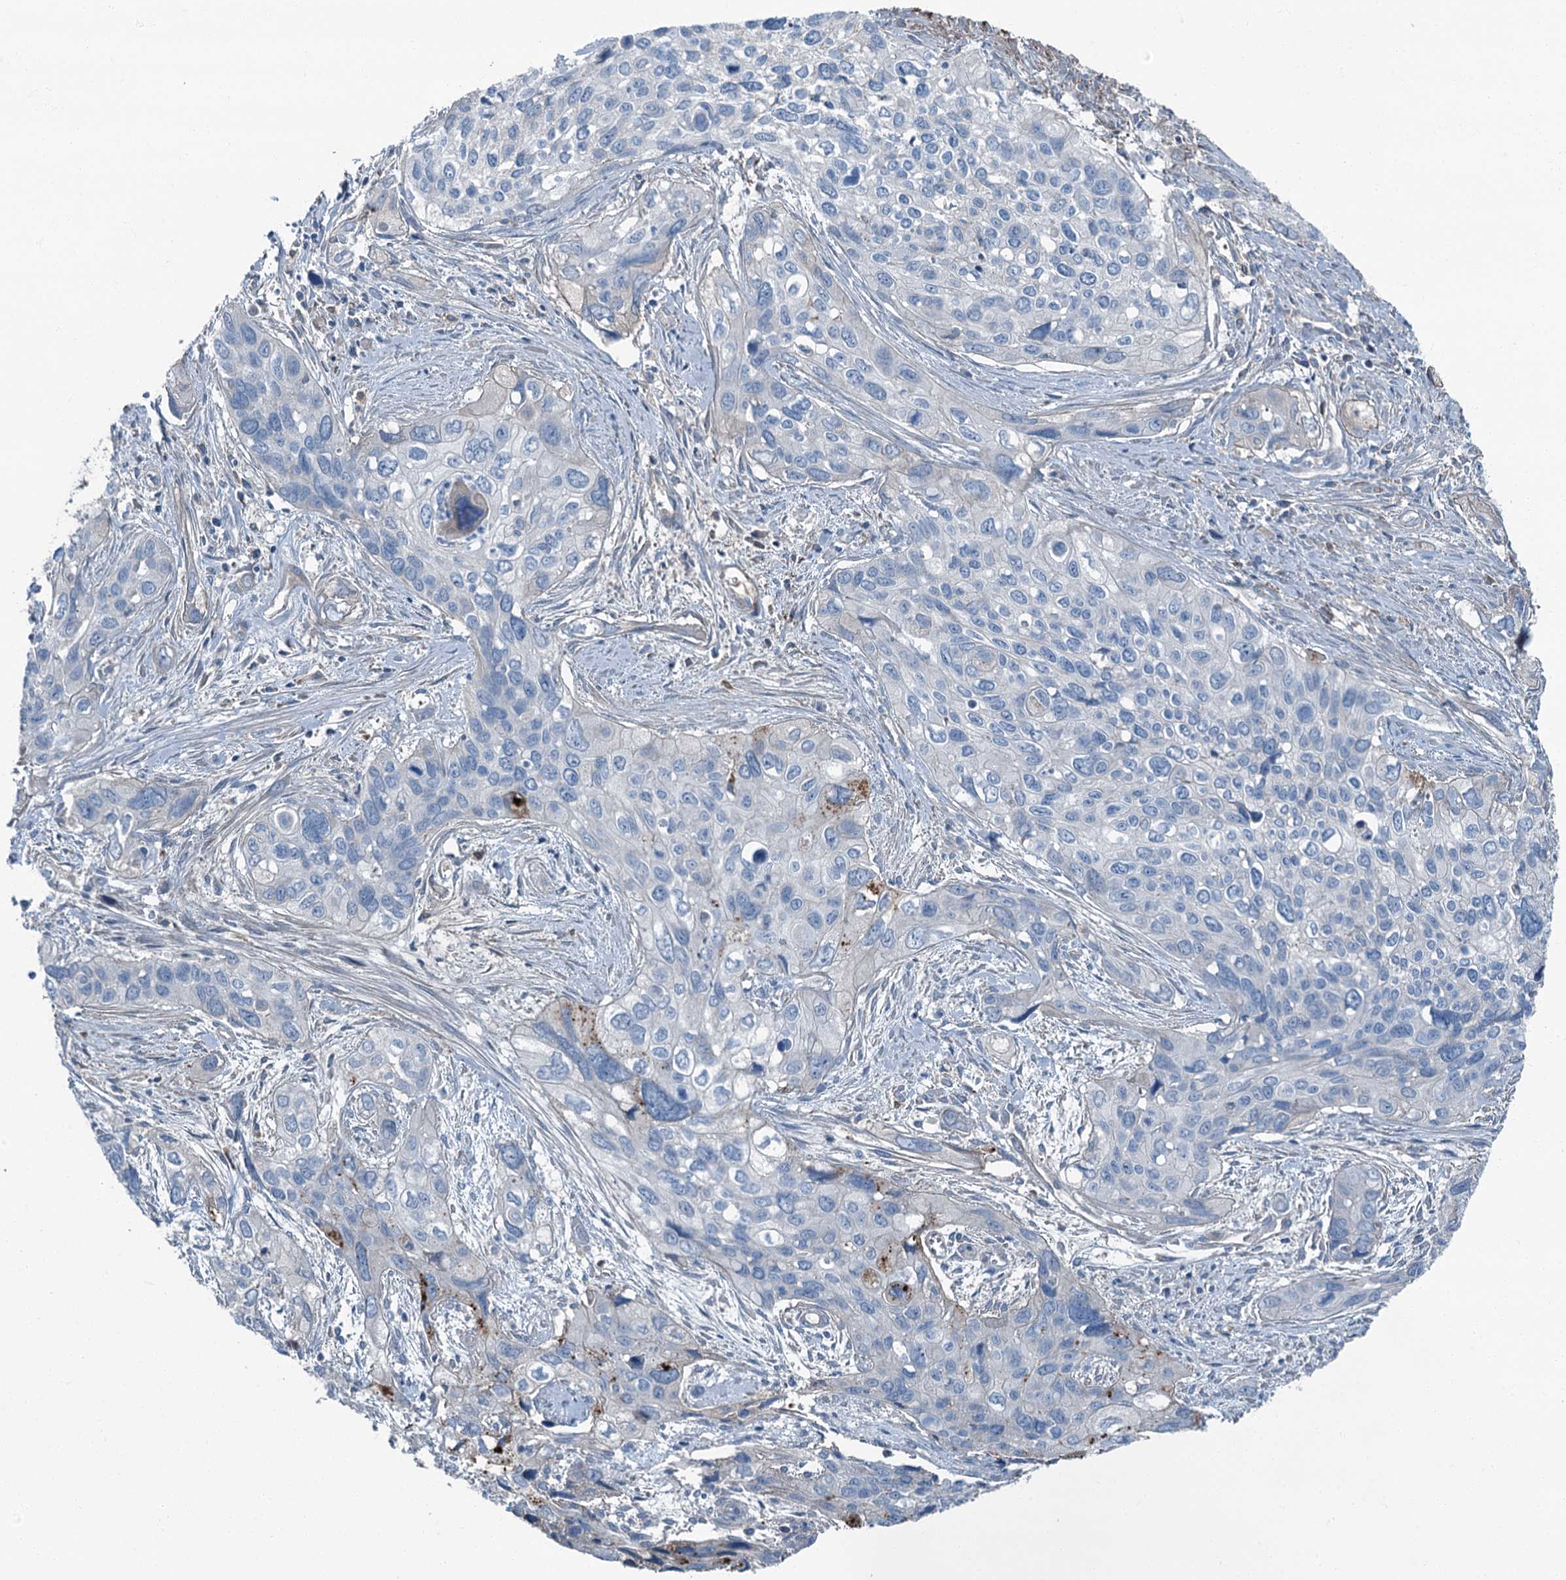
{"staining": {"intensity": "negative", "quantity": "none", "location": "none"}, "tissue": "cervical cancer", "cell_type": "Tumor cells", "image_type": "cancer", "snomed": [{"axis": "morphology", "description": "Squamous cell carcinoma, NOS"}, {"axis": "topography", "description": "Cervix"}], "caption": "Immunohistochemistry (IHC) photomicrograph of neoplastic tissue: squamous cell carcinoma (cervical) stained with DAB demonstrates no significant protein positivity in tumor cells.", "gene": "AXL", "patient": {"sex": "female", "age": 55}}